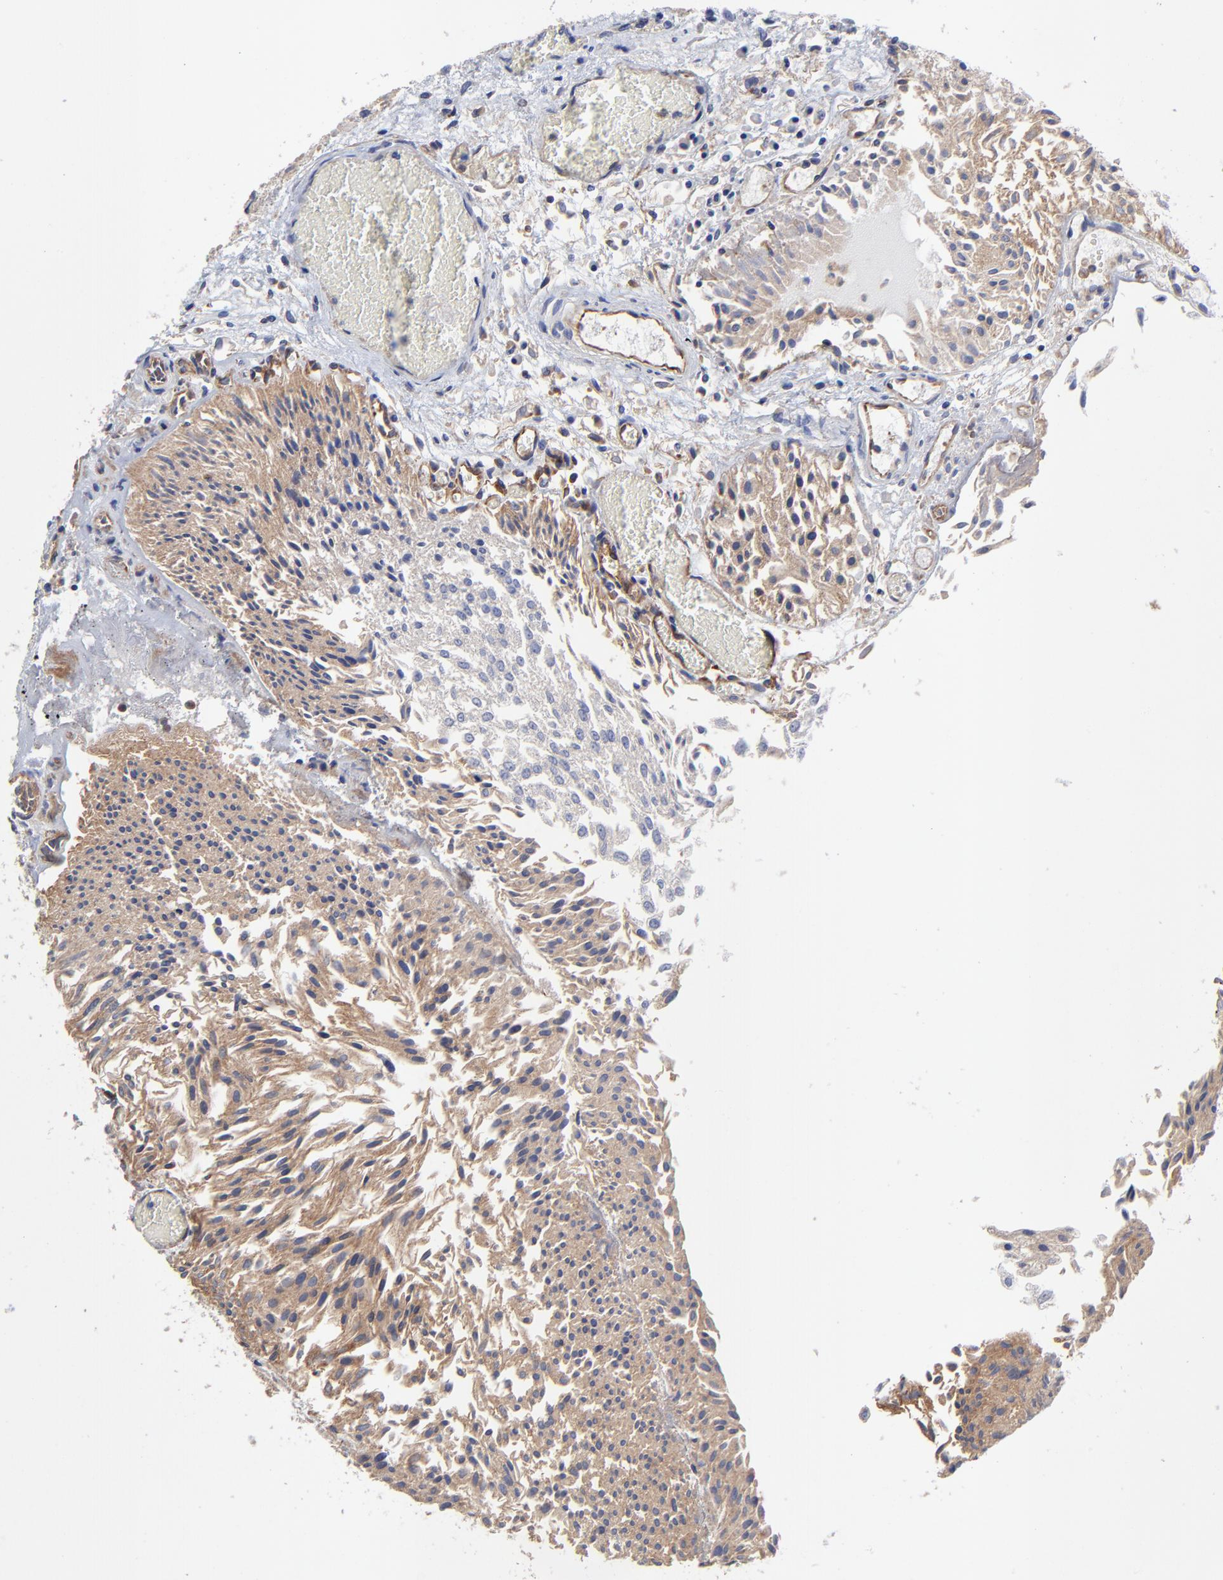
{"staining": {"intensity": "moderate", "quantity": ">75%", "location": "cytoplasmic/membranous"}, "tissue": "urothelial cancer", "cell_type": "Tumor cells", "image_type": "cancer", "snomed": [{"axis": "morphology", "description": "Urothelial carcinoma, Low grade"}, {"axis": "topography", "description": "Urinary bladder"}], "caption": "The histopathology image demonstrates a brown stain indicating the presence of a protein in the cytoplasmic/membranous of tumor cells in low-grade urothelial carcinoma.", "gene": "SULF2", "patient": {"sex": "male", "age": 86}}